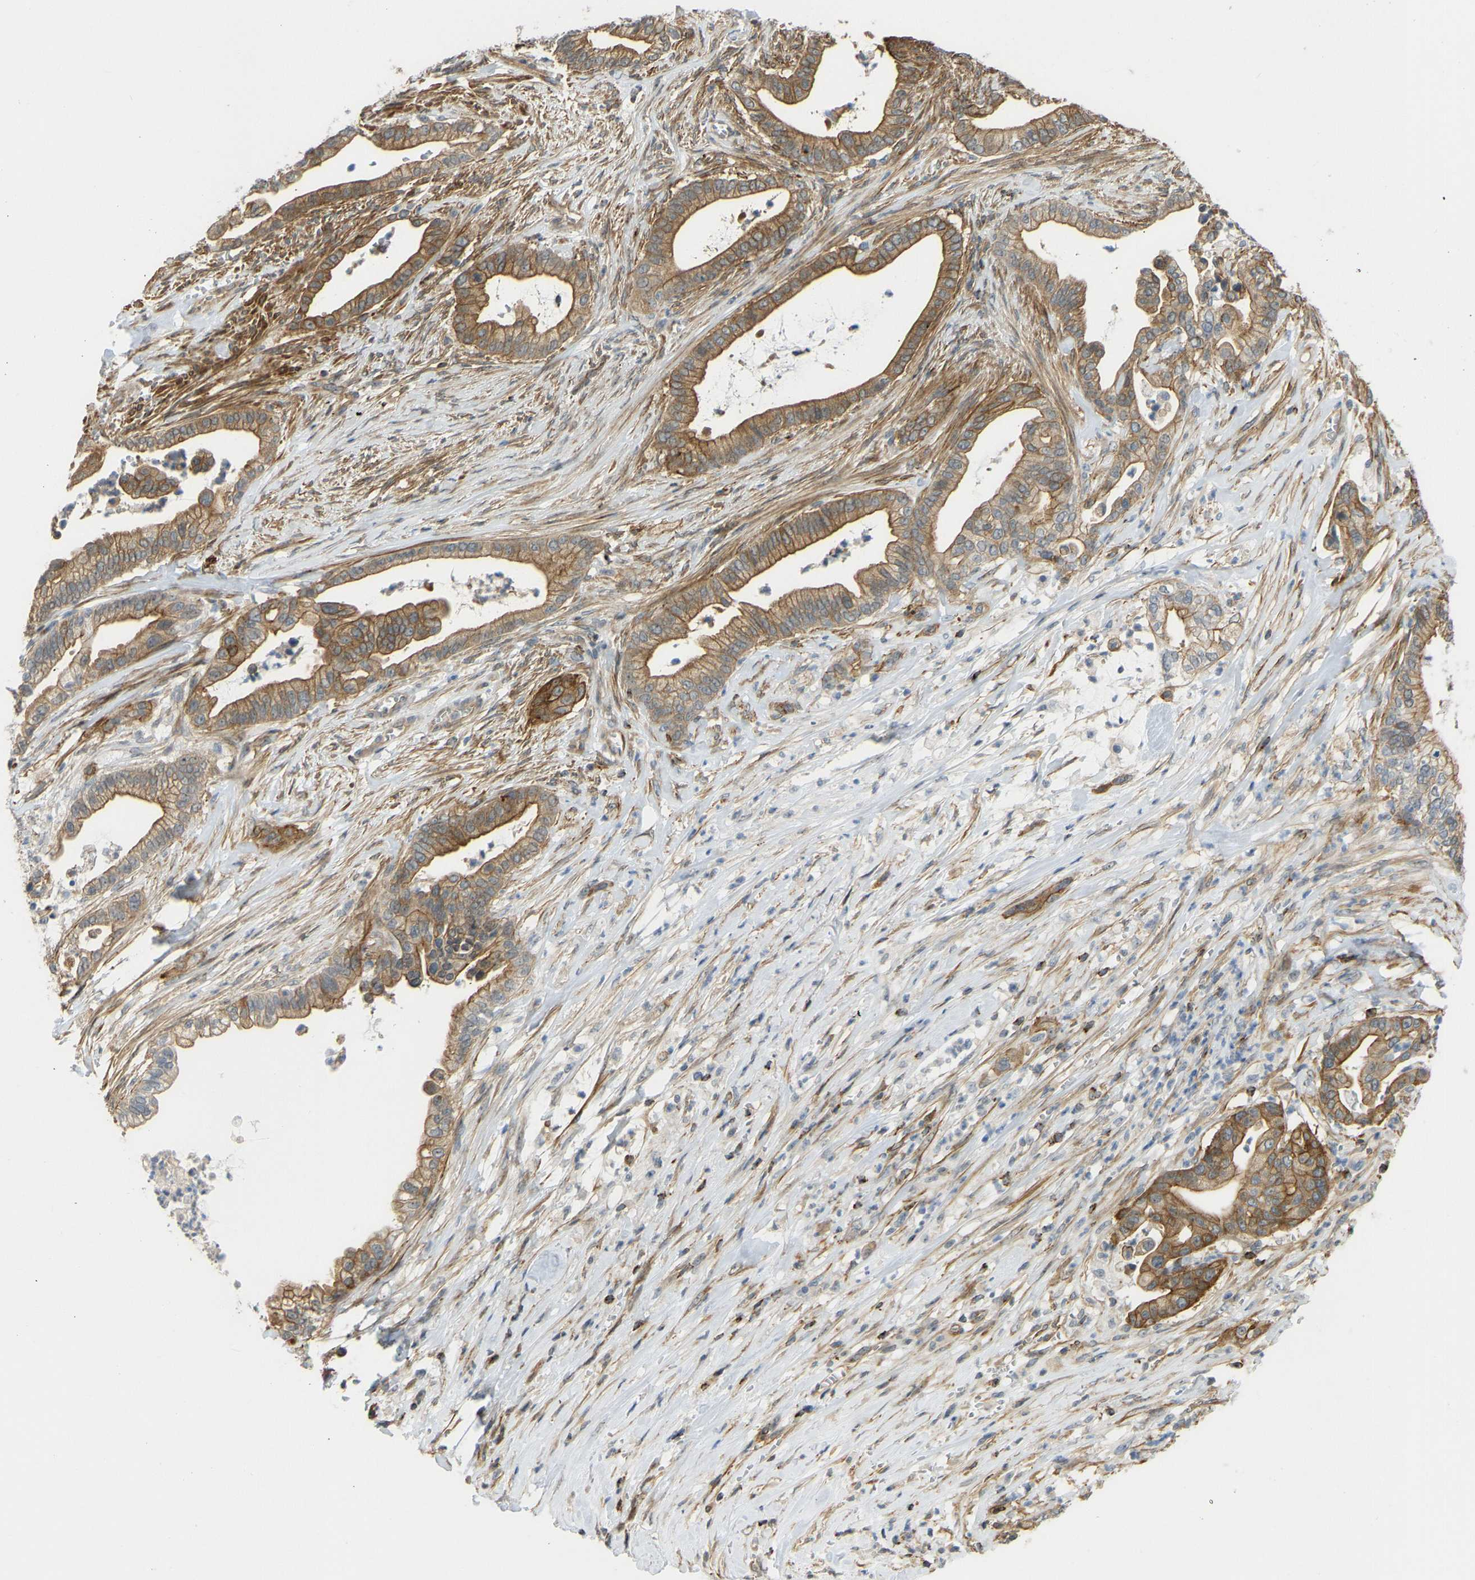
{"staining": {"intensity": "moderate", "quantity": ">75%", "location": "cytoplasmic/membranous"}, "tissue": "pancreatic cancer", "cell_type": "Tumor cells", "image_type": "cancer", "snomed": [{"axis": "morphology", "description": "Adenocarcinoma, NOS"}, {"axis": "topography", "description": "Pancreas"}], "caption": "Pancreatic cancer (adenocarcinoma) stained with a brown dye demonstrates moderate cytoplasmic/membranous positive positivity in about >75% of tumor cells.", "gene": "KIAA1671", "patient": {"sex": "male", "age": 69}}